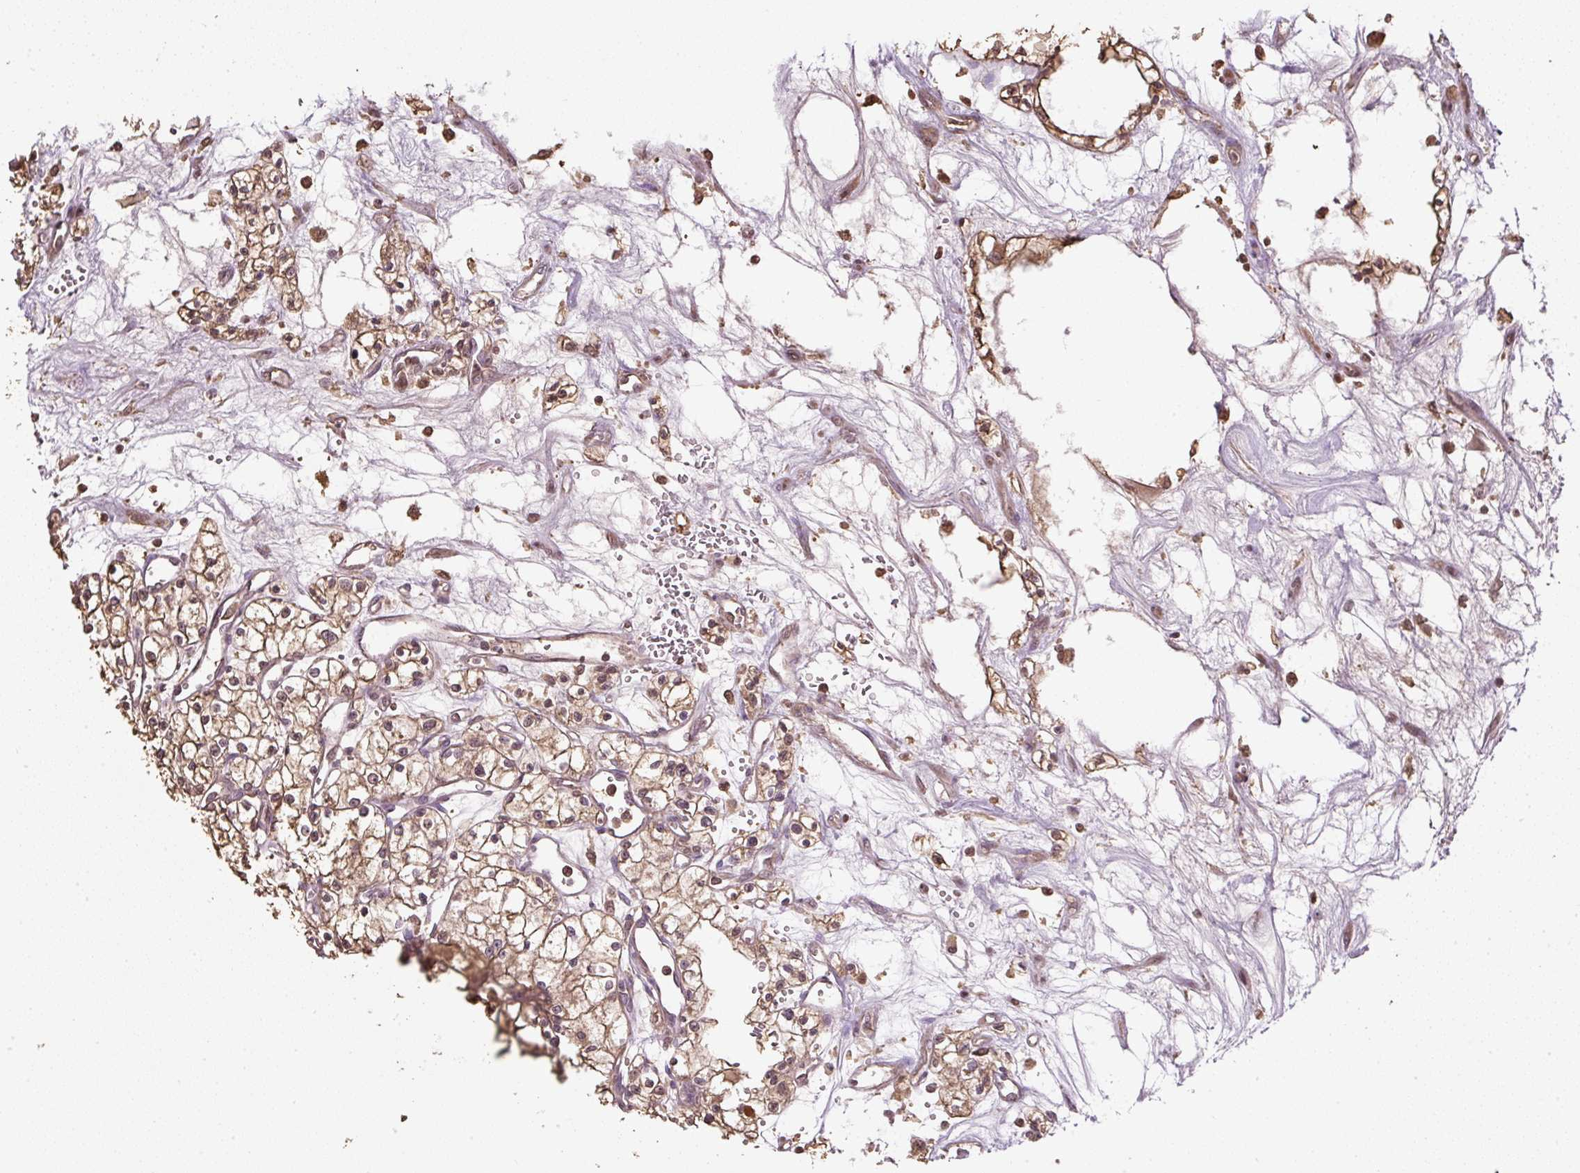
{"staining": {"intensity": "moderate", "quantity": ">75%", "location": "cytoplasmic/membranous,nuclear"}, "tissue": "renal cancer", "cell_type": "Tumor cells", "image_type": "cancer", "snomed": [{"axis": "morphology", "description": "Adenocarcinoma, NOS"}, {"axis": "topography", "description": "Kidney"}], "caption": "Moderate cytoplasmic/membranous and nuclear positivity for a protein is identified in about >75% of tumor cells of renal adenocarcinoma using IHC.", "gene": "TMEM170B", "patient": {"sex": "male", "age": 59}}